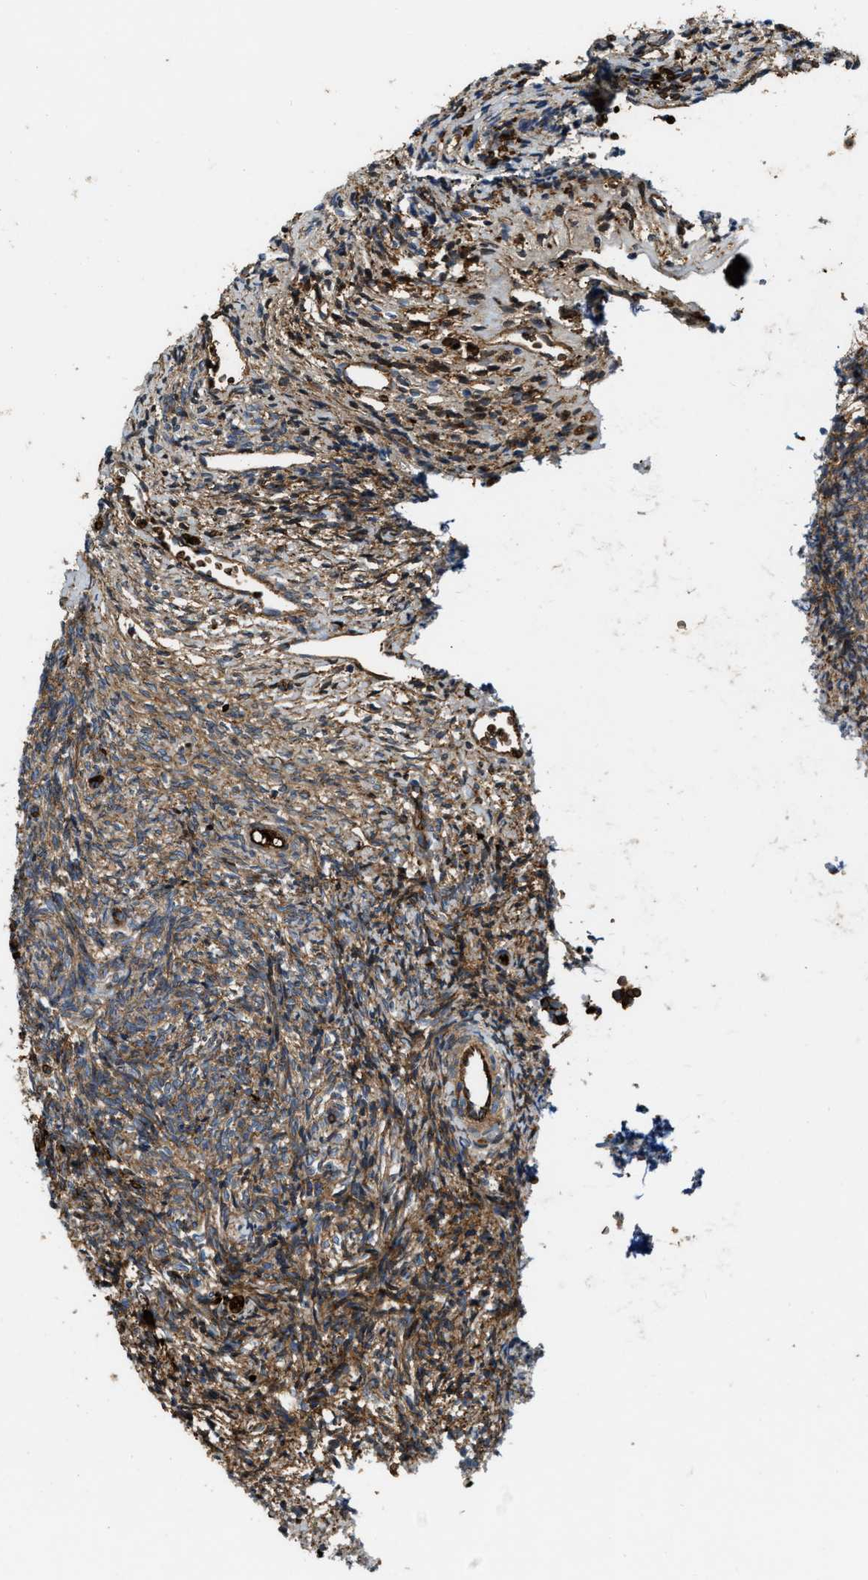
{"staining": {"intensity": "moderate", "quantity": ">75%", "location": "cytoplasmic/membranous"}, "tissue": "ovary", "cell_type": "Ovarian stroma cells", "image_type": "normal", "snomed": [{"axis": "morphology", "description": "Normal tissue, NOS"}, {"axis": "topography", "description": "Ovary"}], "caption": "IHC (DAB (3,3'-diaminobenzidine)) staining of normal human ovary displays moderate cytoplasmic/membranous protein positivity in about >75% of ovarian stroma cells. (DAB (3,3'-diaminobenzidine) = brown stain, brightfield microscopy at high magnification).", "gene": "ERC1", "patient": {"sex": "female", "age": 41}}